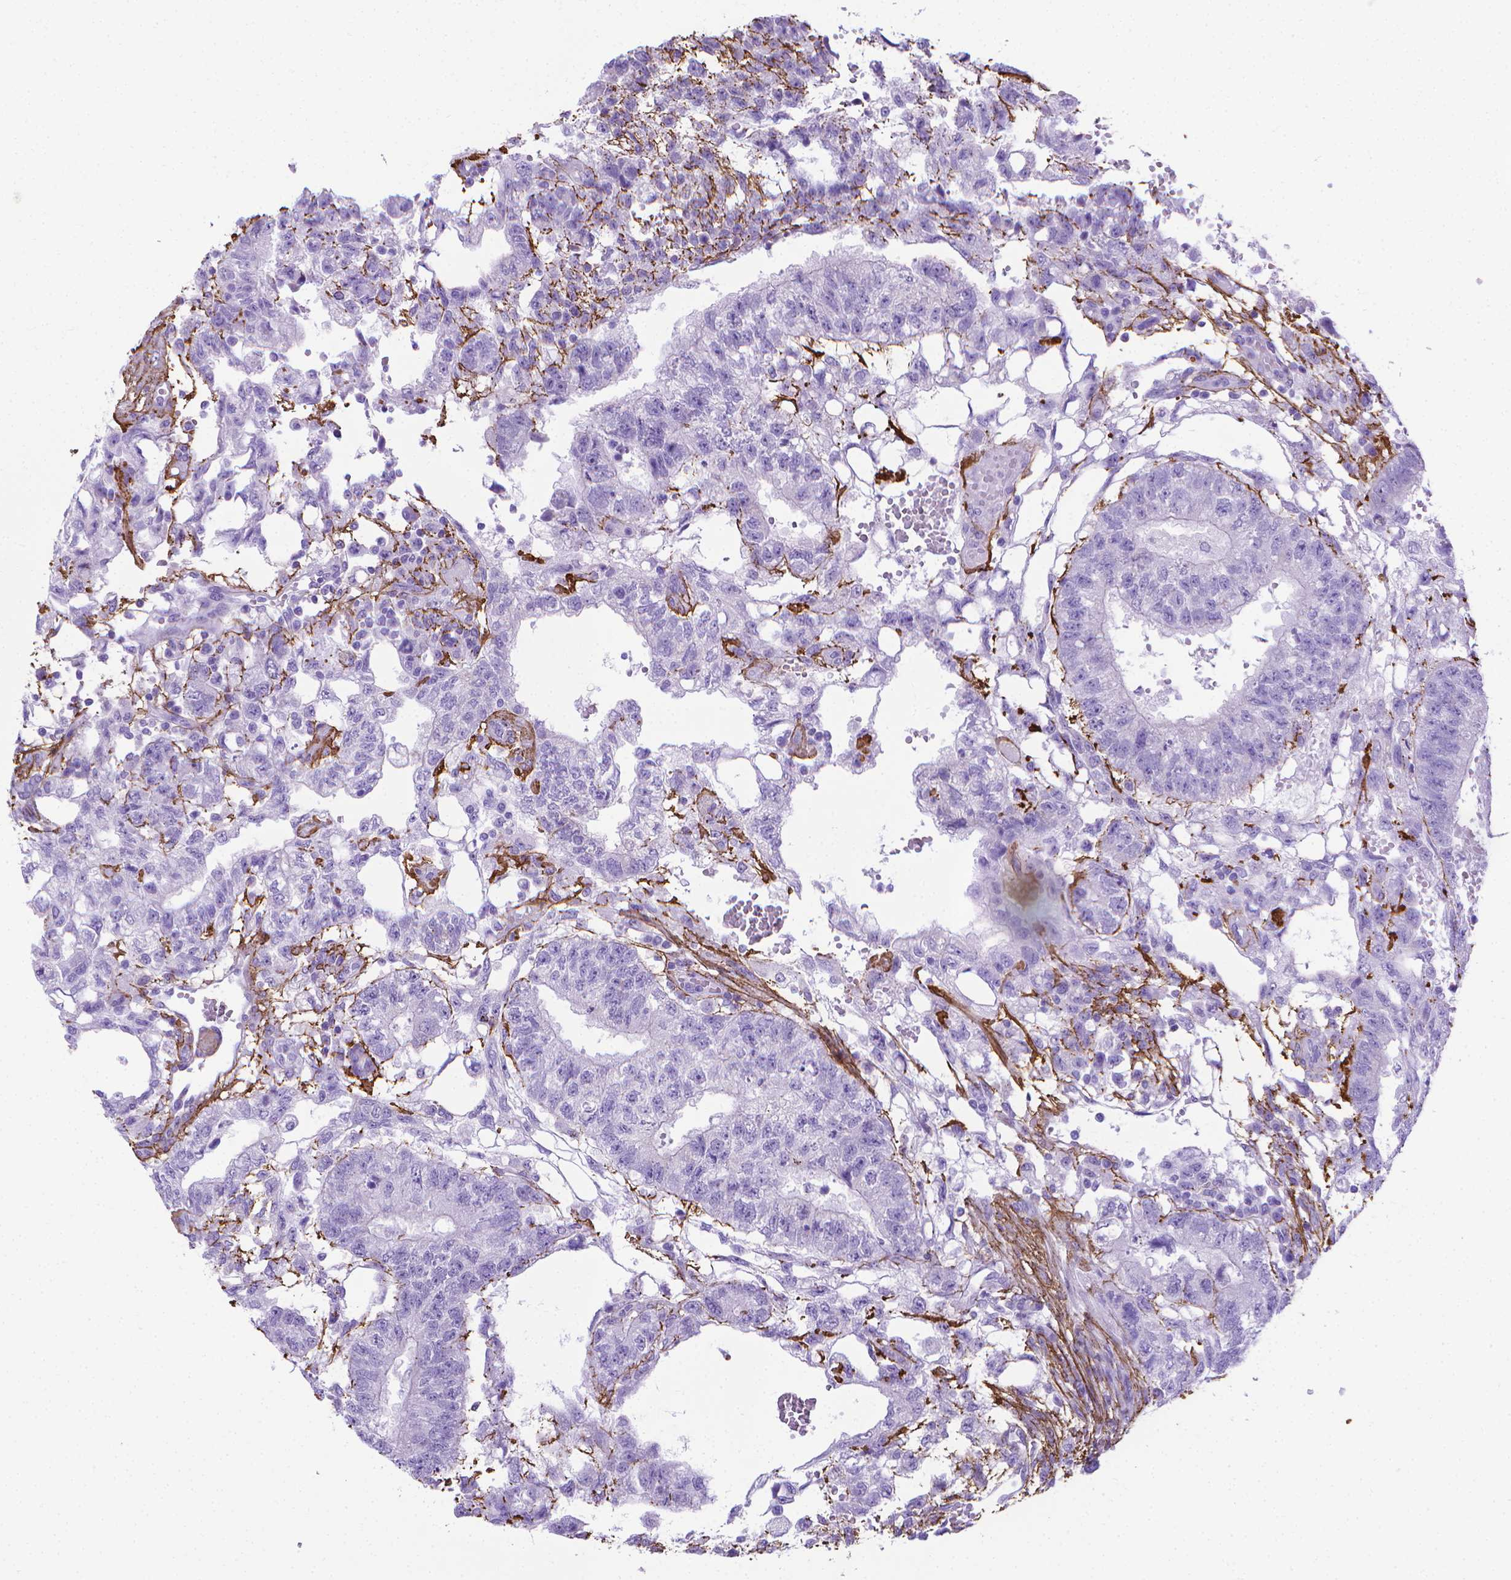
{"staining": {"intensity": "negative", "quantity": "none", "location": "none"}, "tissue": "testis cancer", "cell_type": "Tumor cells", "image_type": "cancer", "snomed": [{"axis": "morphology", "description": "Carcinoma, Embryonal, NOS"}, {"axis": "topography", "description": "Testis"}], "caption": "DAB immunohistochemical staining of testis cancer exhibits no significant staining in tumor cells. (DAB immunohistochemistry visualized using brightfield microscopy, high magnification).", "gene": "MFAP2", "patient": {"sex": "male", "age": 32}}